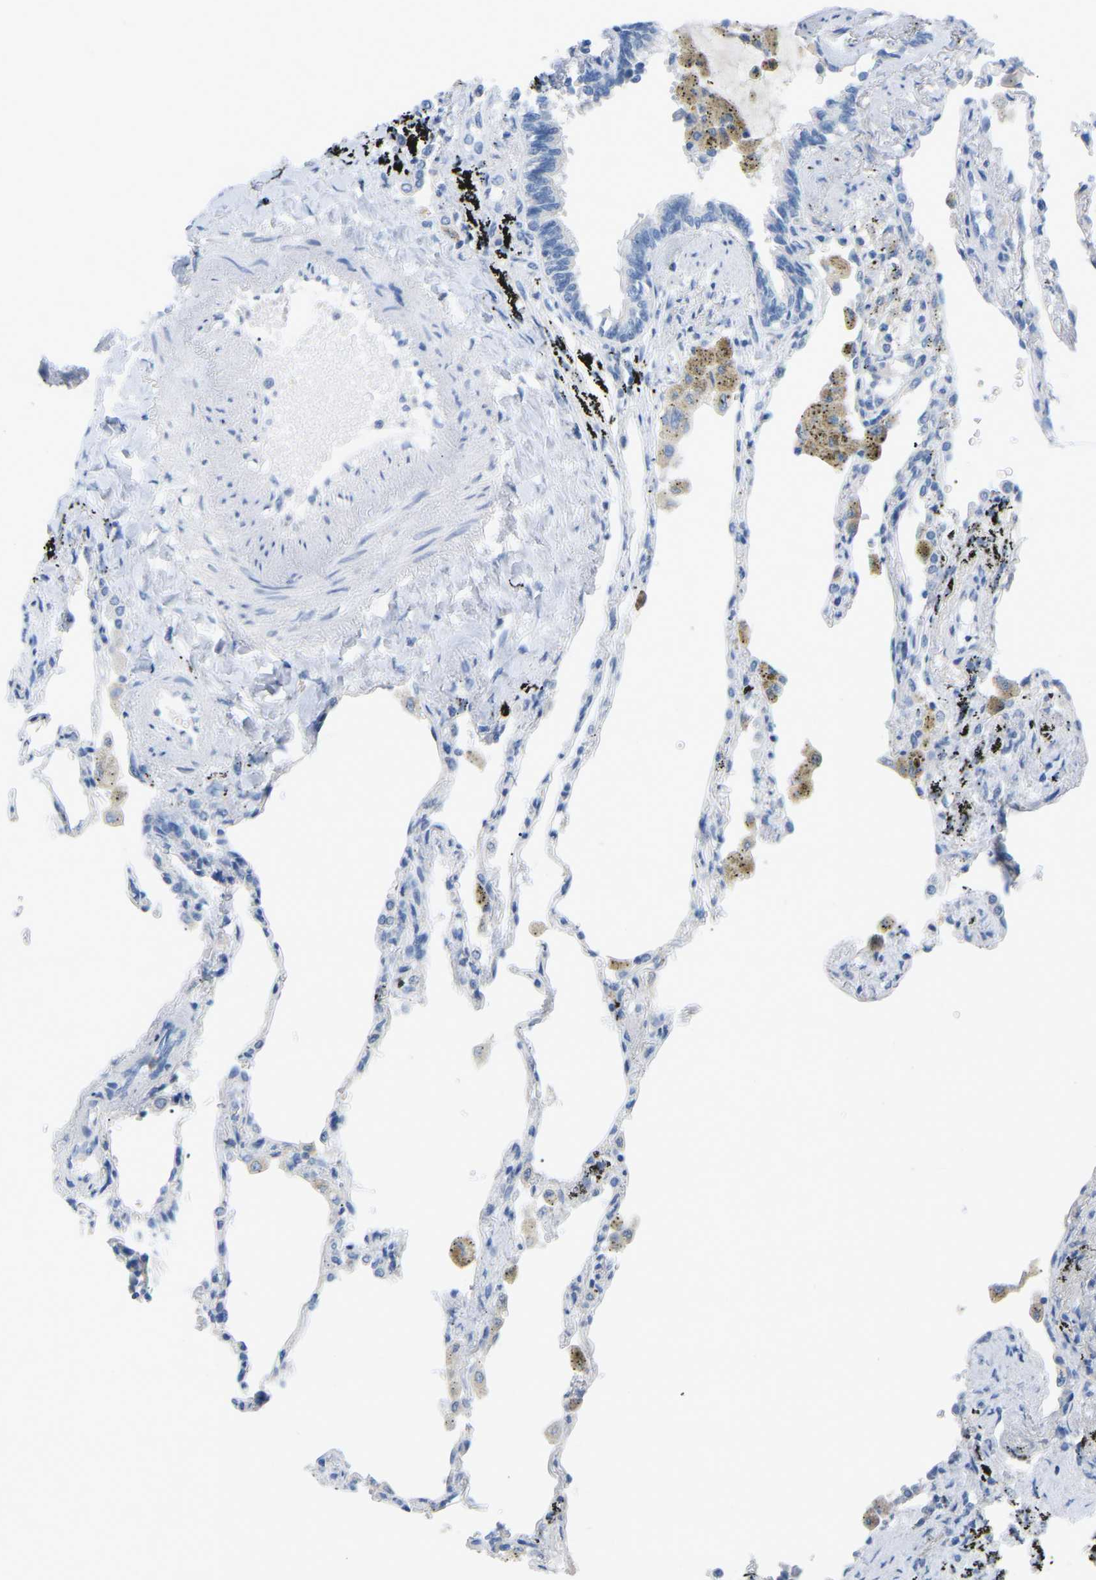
{"staining": {"intensity": "negative", "quantity": "none", "location": "none"}, "tissue": "lung", "cell_type": "Alveolar cells", "image_type": "normal", "snomed": [{"axis": "morphology", "description": "Normal tissue, NOS"}, {"axis": "topography", "description": "Lung"}], "caption": "An immunohistochemistry (IHC) image of unremarkable lung is shown. There is no staining in alveolar cells of lung. (DAB (3,3'-diaminobenzidine) immunohistochemistry (IHC) with hematoxylin counter stain).", "gene": "HBG2", "patient": {"sex": "male", "age": 59}}